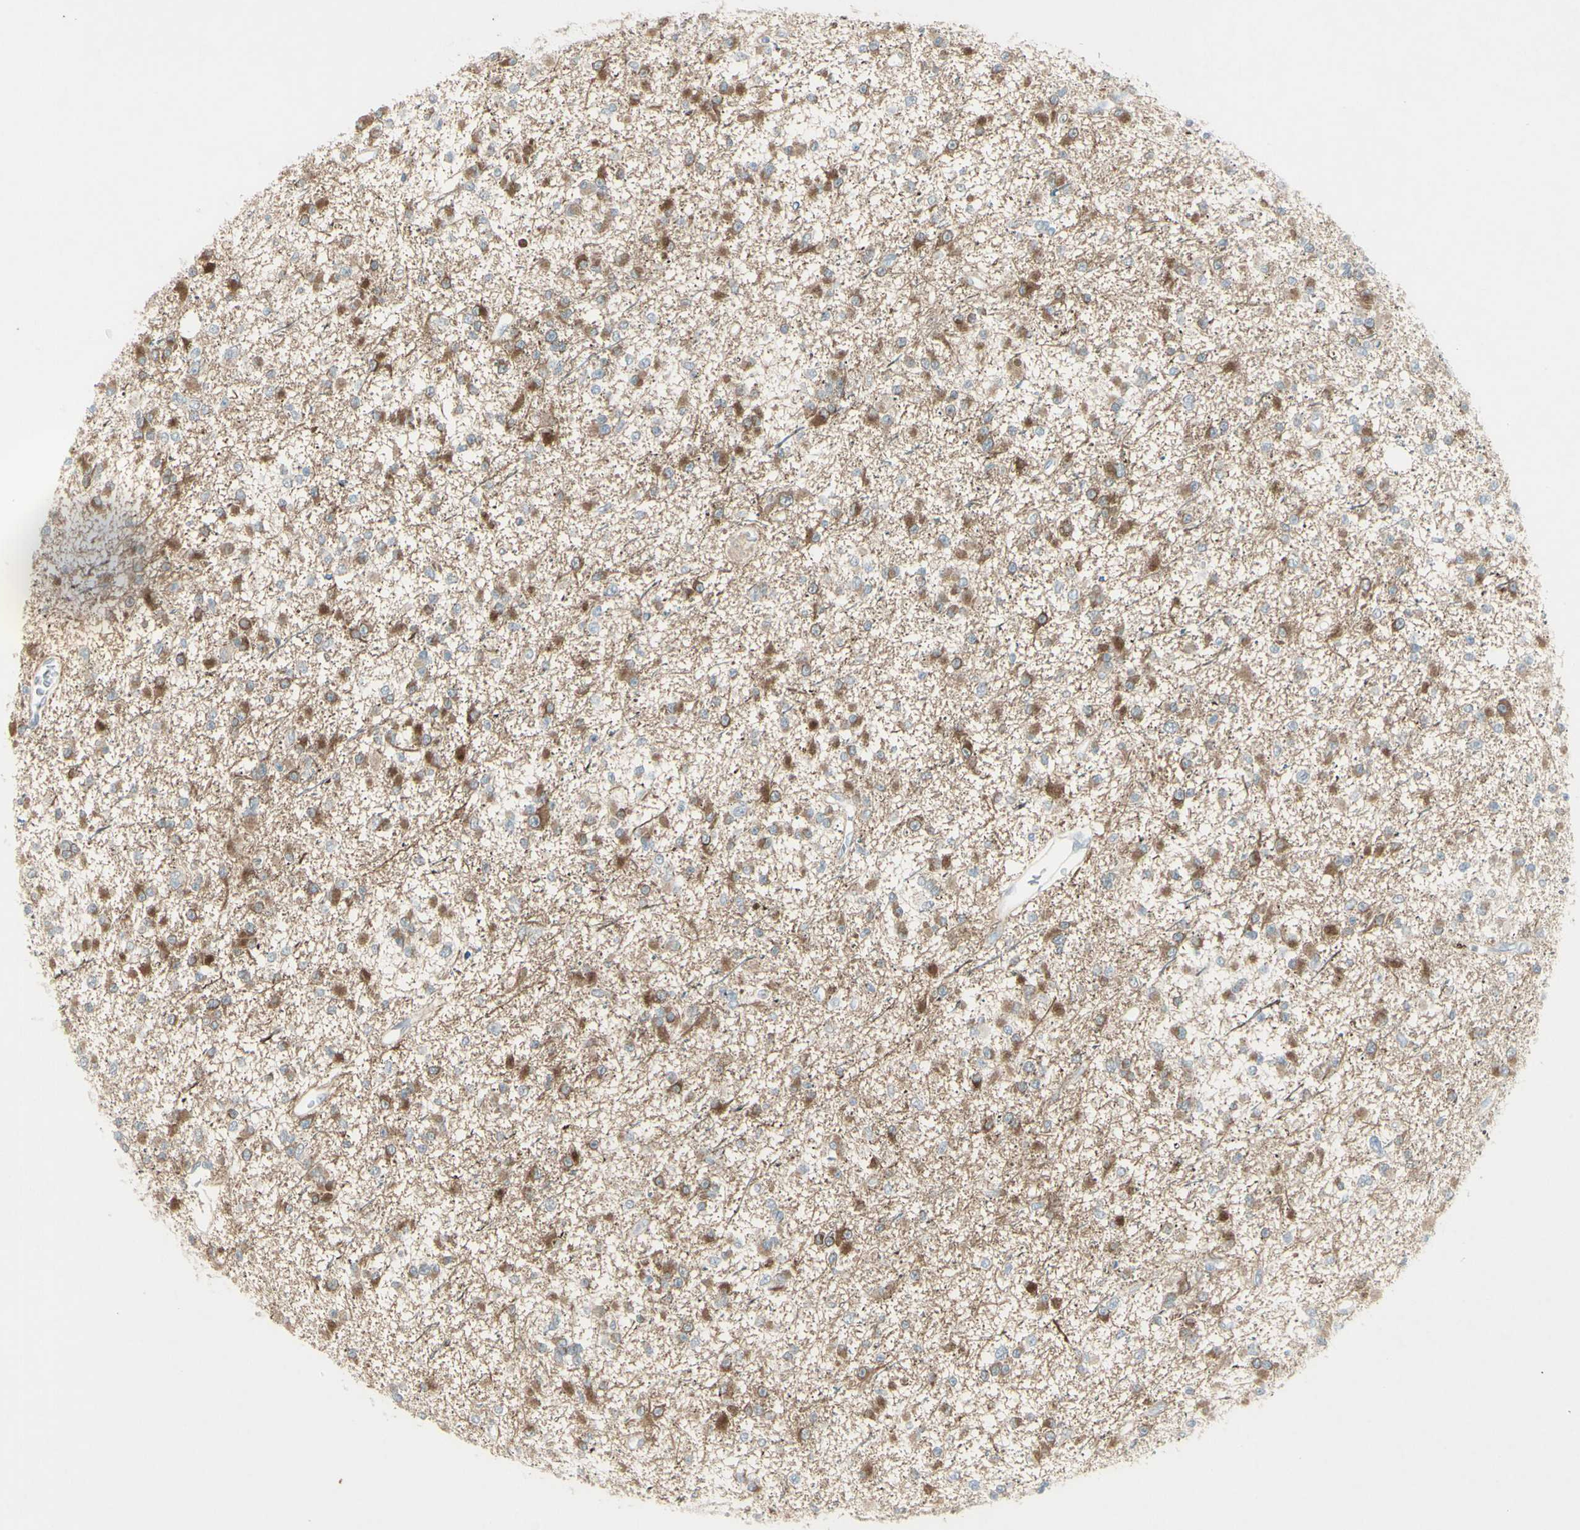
{"staining": {"intensity": "moderate", "quantity": "25%-75%", "location": "cytoplasmic/membranous"}, "tissue": "glioma", "cell_type": "Tumor cells", "image_type": "cancer", "snomed": [{"axis": "morphology", "description": "Glioma, malignant, Low grade"}, {"axis": "topography", "description": "Brain"}], "caption": "Immunohistochemistry of human glioma exhibits medium levels of moderate cytoplasmic/membranous staining in about 25%-75% of tumor cells.", "gene": "SH3GL2", "patient": {"sex": "female", "age": 22}}